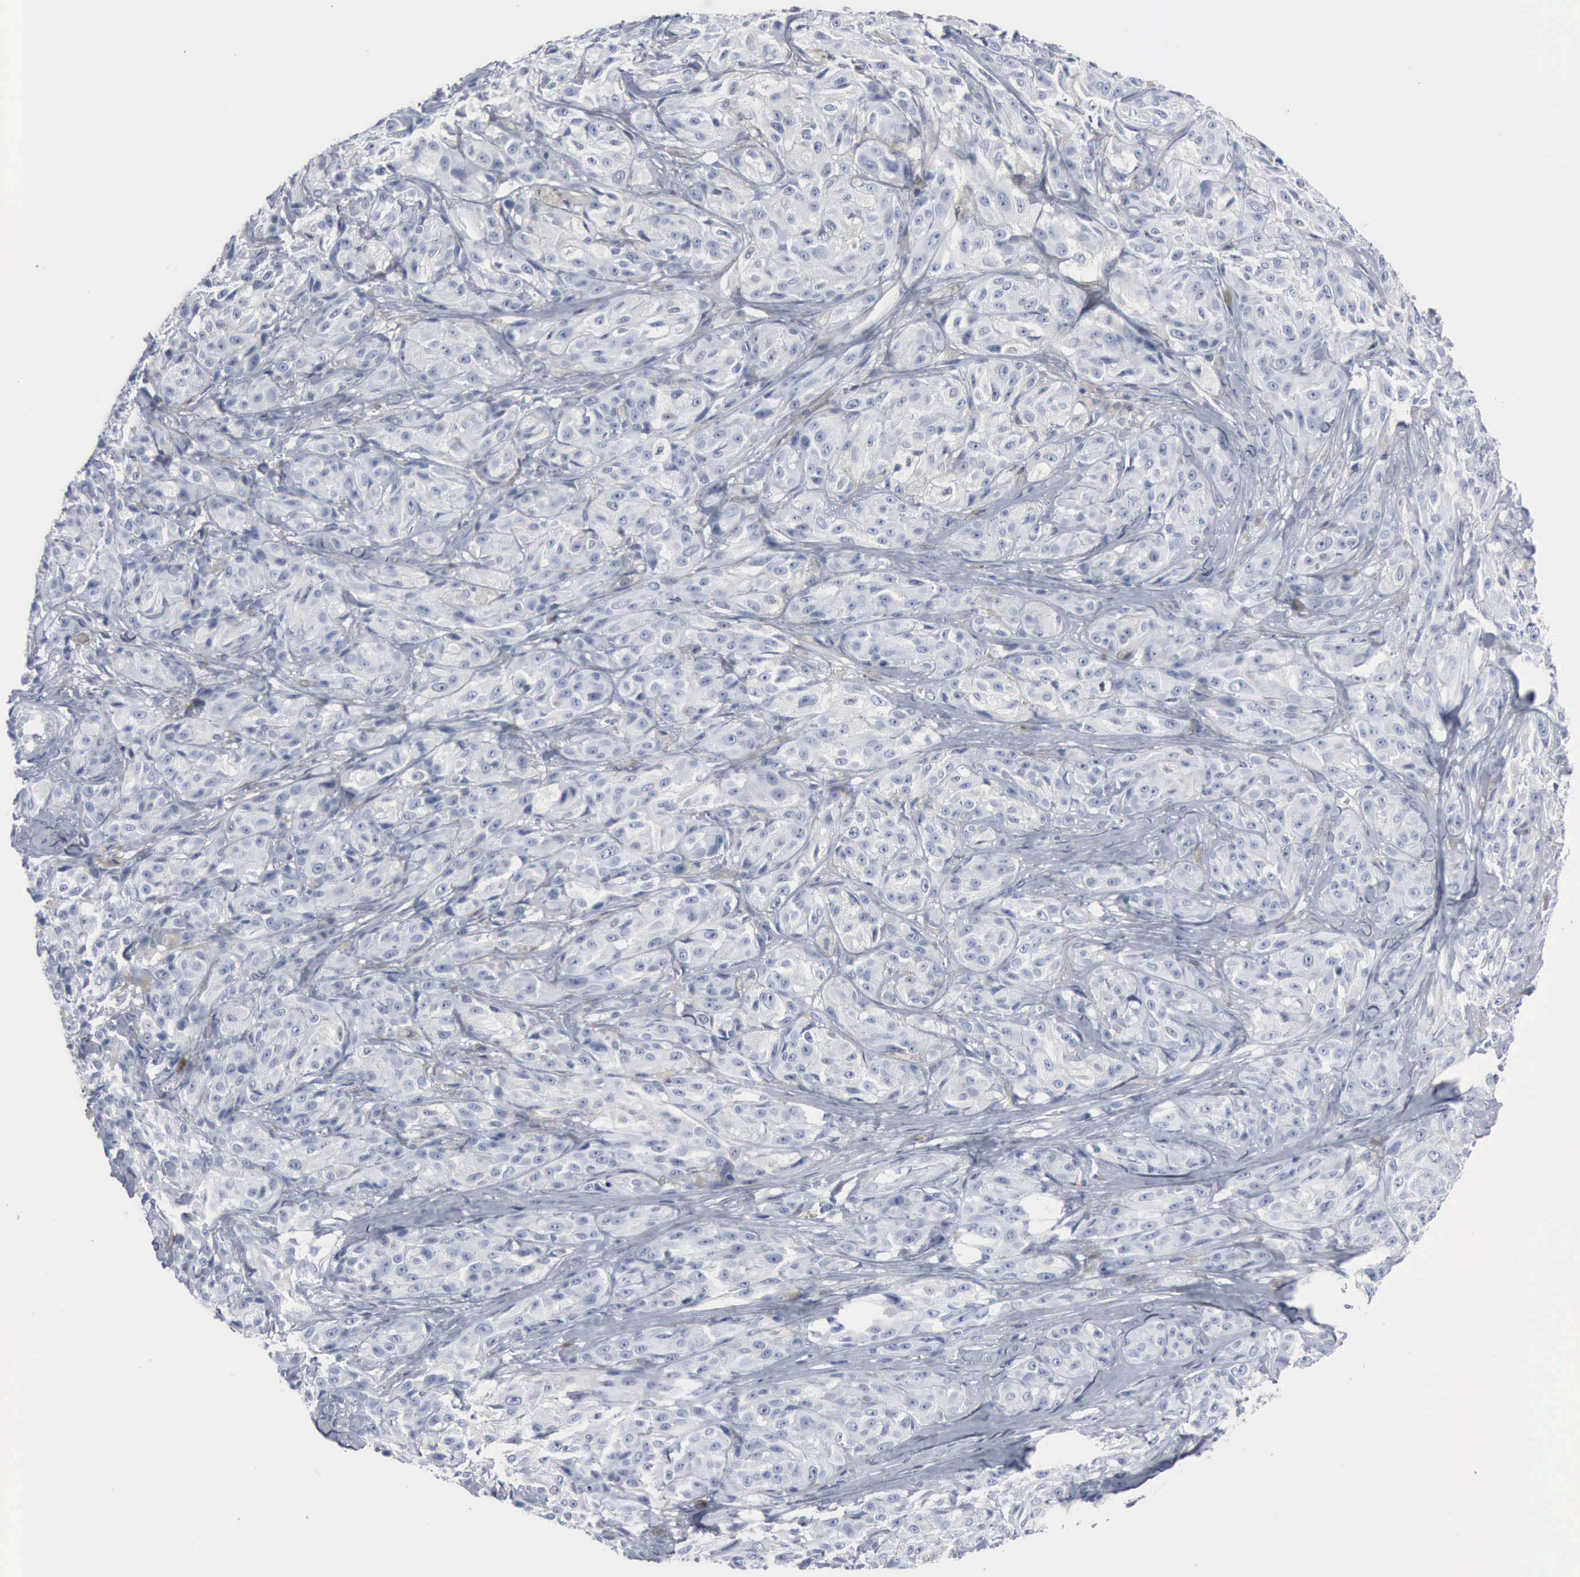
{"staining": {"intensity": "negative", "quantity": "none", "location": "none"}, "tissue": "melanoma", "cell_type": "Tumor cells", "image_type": "cancer", "snomed": [{"axis": "morphology", "description": "Malignant melanoma, NOS"}, {"axis": "topography", "description": "Skin"}], "caption": "The image exhibits no staining of tumor cells in melanoma.", "gene": "DMD", "patient": {"sex": "male", "age": 56}}